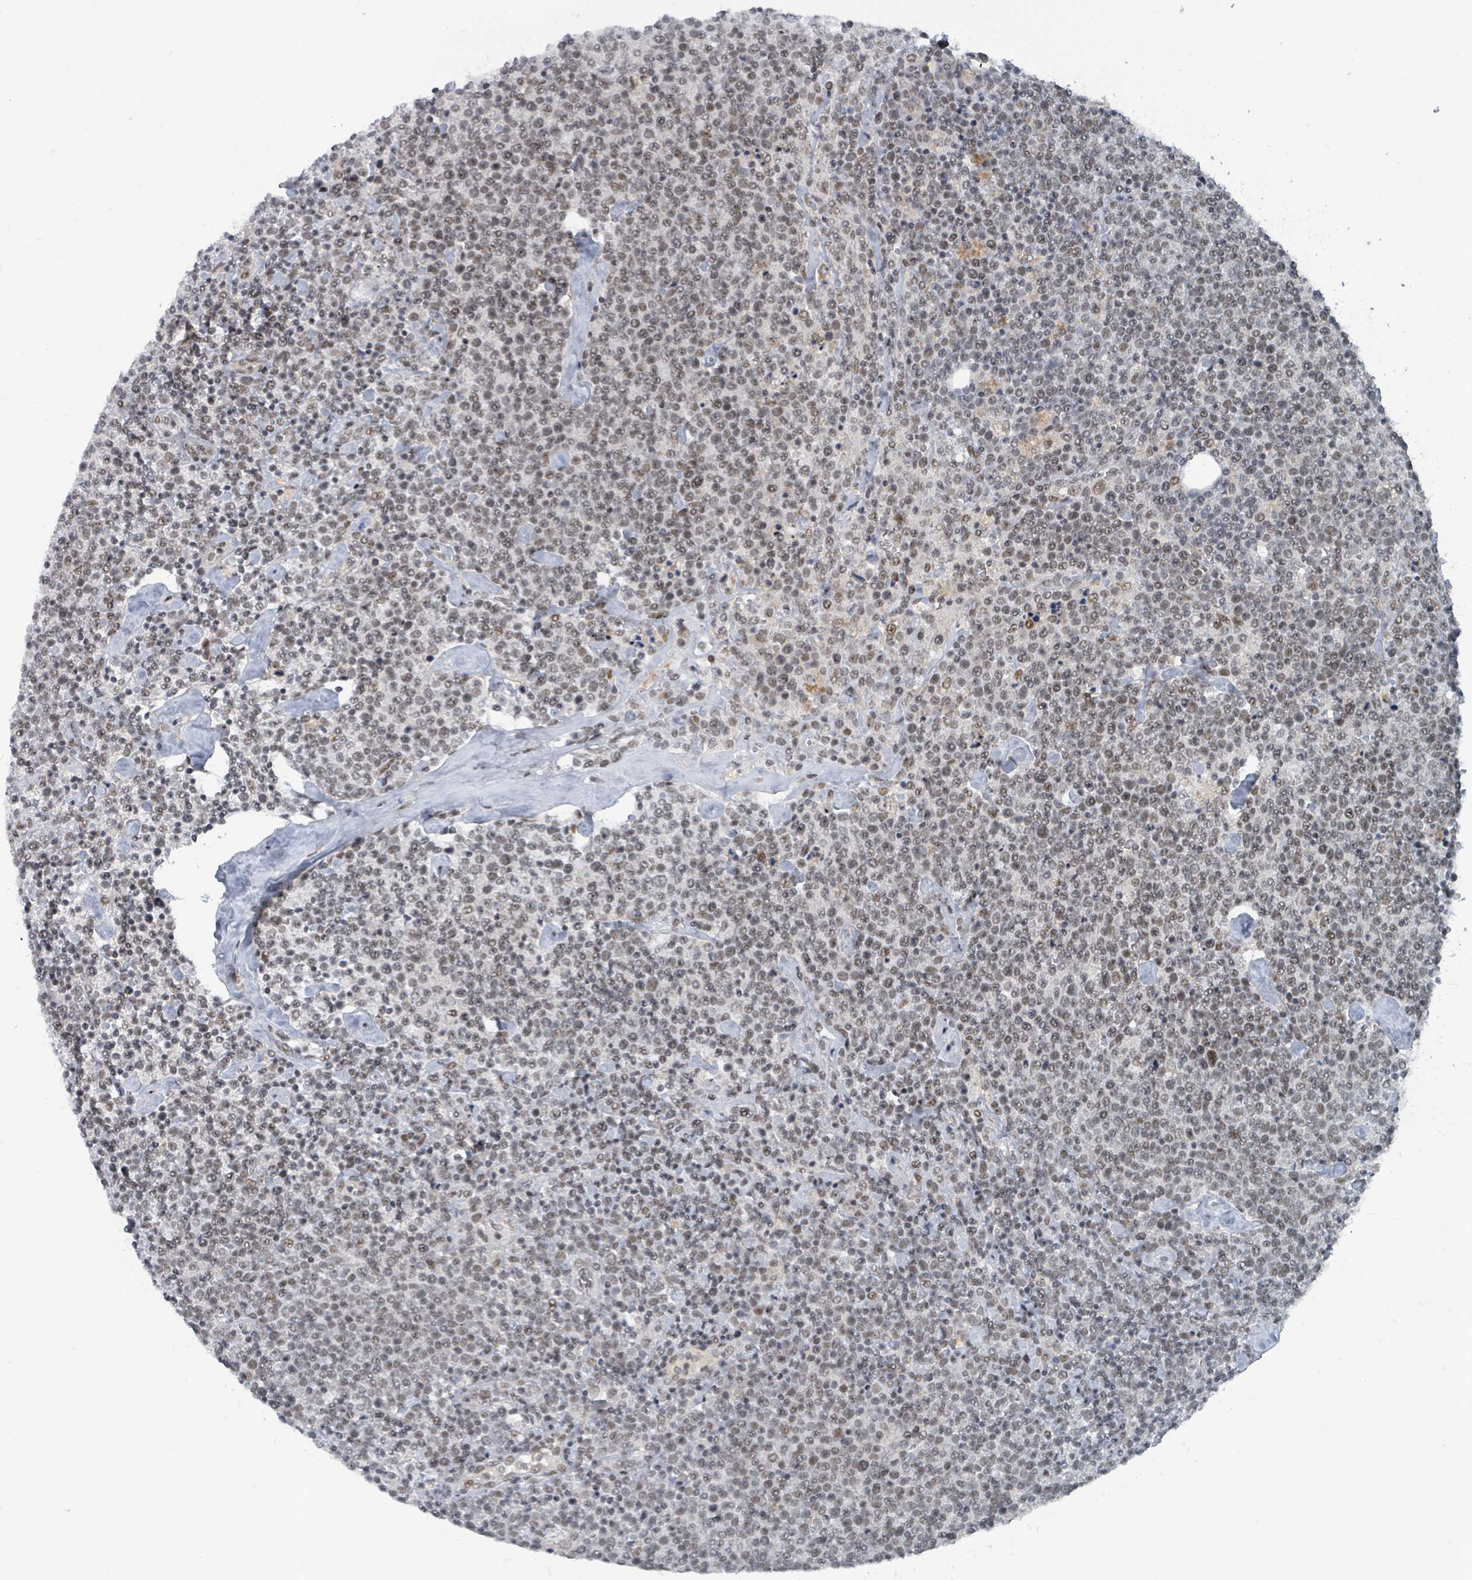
{"staining": {"intensity": "weak", "quantity": ">75%", "location": "nuclear"}, "tissue": "lymphoma", "cell_type": "Tumor cells", "image_type": "cancer", "snomed": [{"axis": "morphology", "description": "Malignant lymphoma, non-Hodgkin's type, High grade"}, {"axis": "topography", "description": "Lymph node"}], "caption": "Weak nuclear protein expression is identified in approximately >75% of tumor cells in high-grade malignant lymphoma, non-Hodgkin's type.", "gene": "BANP", "patient": {"sex": "male", "age": 61}}